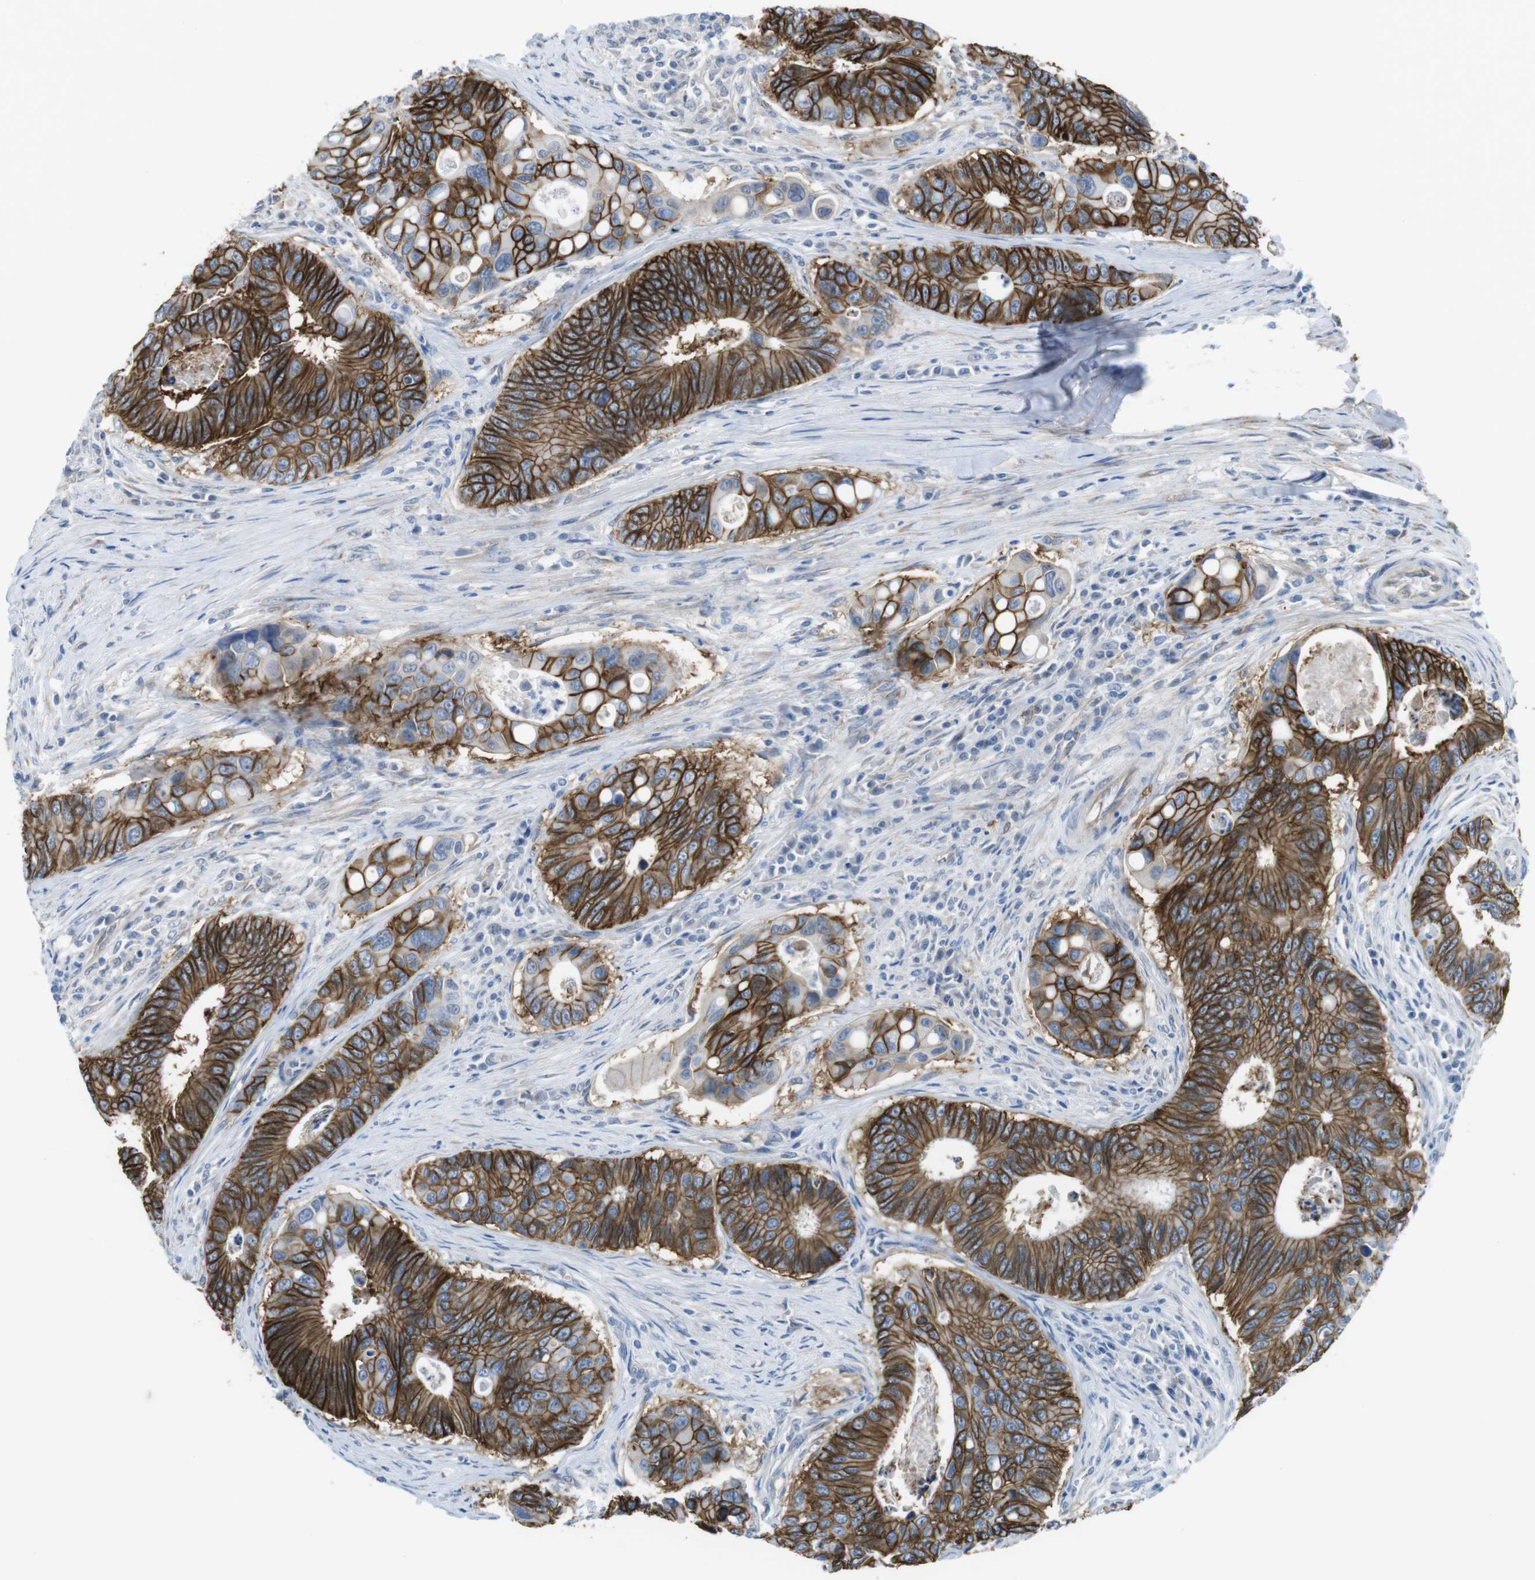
{"staining": {"intensity": "strong", "quantity": ">75%", "location": "cytoplasmic/membranous"}, "tissue": "colorectal cancer", "cell_type": "Tumor cells", "image_type": "cancer", "snomed": [{"axis": "morphology", "description": "Inflammation, NOS"}, {"axis": "morphology", "description": "Adenocarcinoma, NOS"}, {"axis": "topography", "description": "Colon"}], "caption": "A photomicrograph showing strong cytoplasmic/membranous staining in approximately >75% of tumor cells in colorectal adenocarcinoma, as visualized by brown immunohistochemical staining.", "gene": "CDH8", "patient": {"sex": "male", "age": 72}}